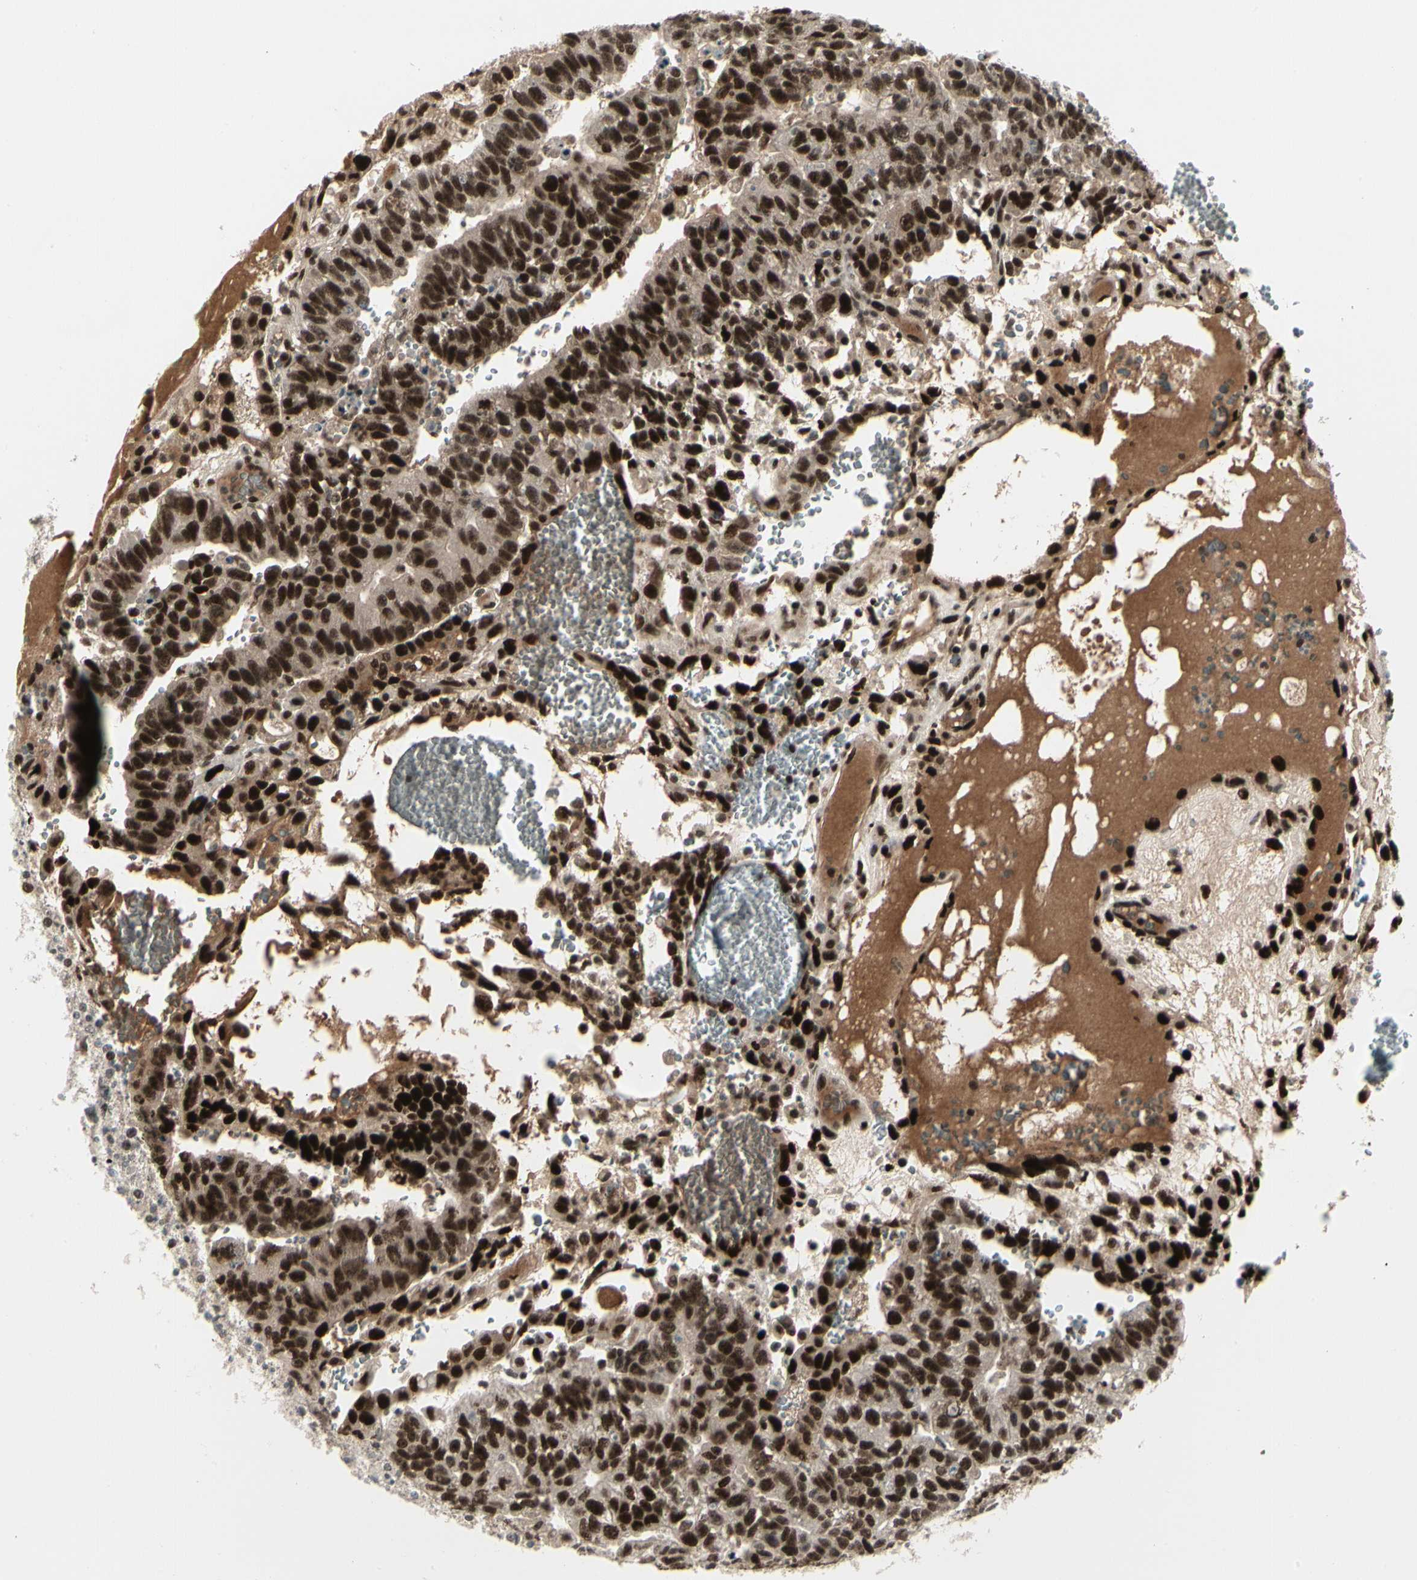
{"staining": {"intensity": "strong", "quantity": ">75%", "location": "nuclear"}, "tissue": "testis cancer", "cell_type": "Tumor cells", "image_type": "cancer", "snomed": [{"axis": "morphology", "description": "Seminoma, NOS"}, {"axis": "morphology", "description": "Carcinoma, Embryonal, NOS"}, {"axis": "topography", "description": "Testis"}], "caption": "This histopathology image displays testis cancer (embryonal carcinoma) stained with IHC to label a protein in brown. The nuclear of tumor cells show strong positivity for the protein. Nuclei are counter-stained blue.", "gene": "FOXJ2", "patient": {"sex": "male", "age": 52}}